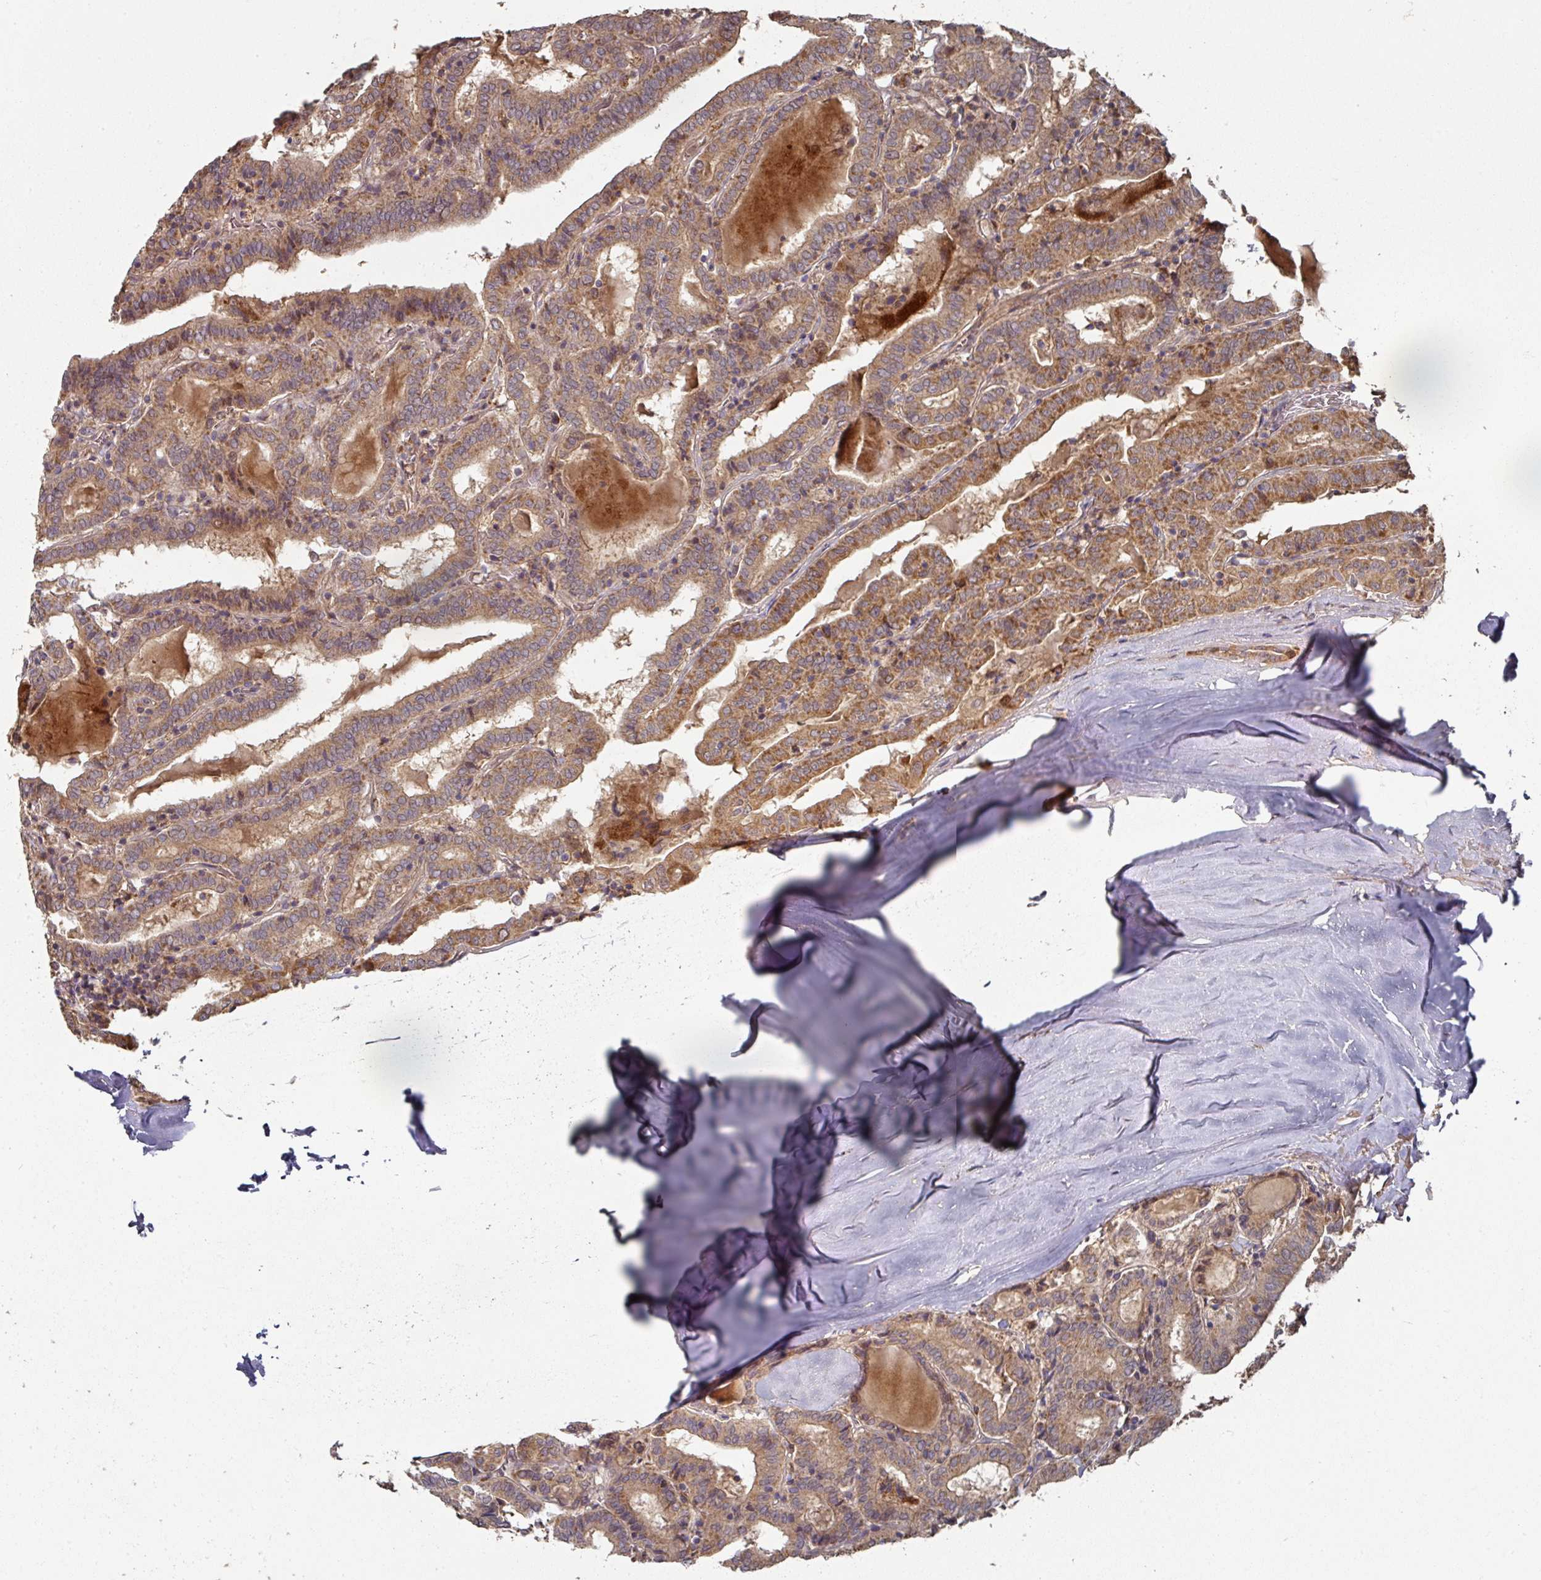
{"staining": {"intensity": "moderate", "quantity": ">75%", "location": "cytoplasmic/membranous"}, "tissue": "thyroid cancer", "cell_type": "Tumor cells", "image_type": "cancer", "snomed": [{"axis": "morphology", "description": "Papillary adenocarcinoma, NOS"}, {"axis": "topography", "description": "Thyroid gland"}], "caption": "An image showing moderate cytoplasmic/membranous positivity in about >75% of tumor cells in thyroid cancer, as visualized by brown immunohistochemical staining.", "gene": "DNAJC7", "patient": {"sex": "female", "age": 72}}